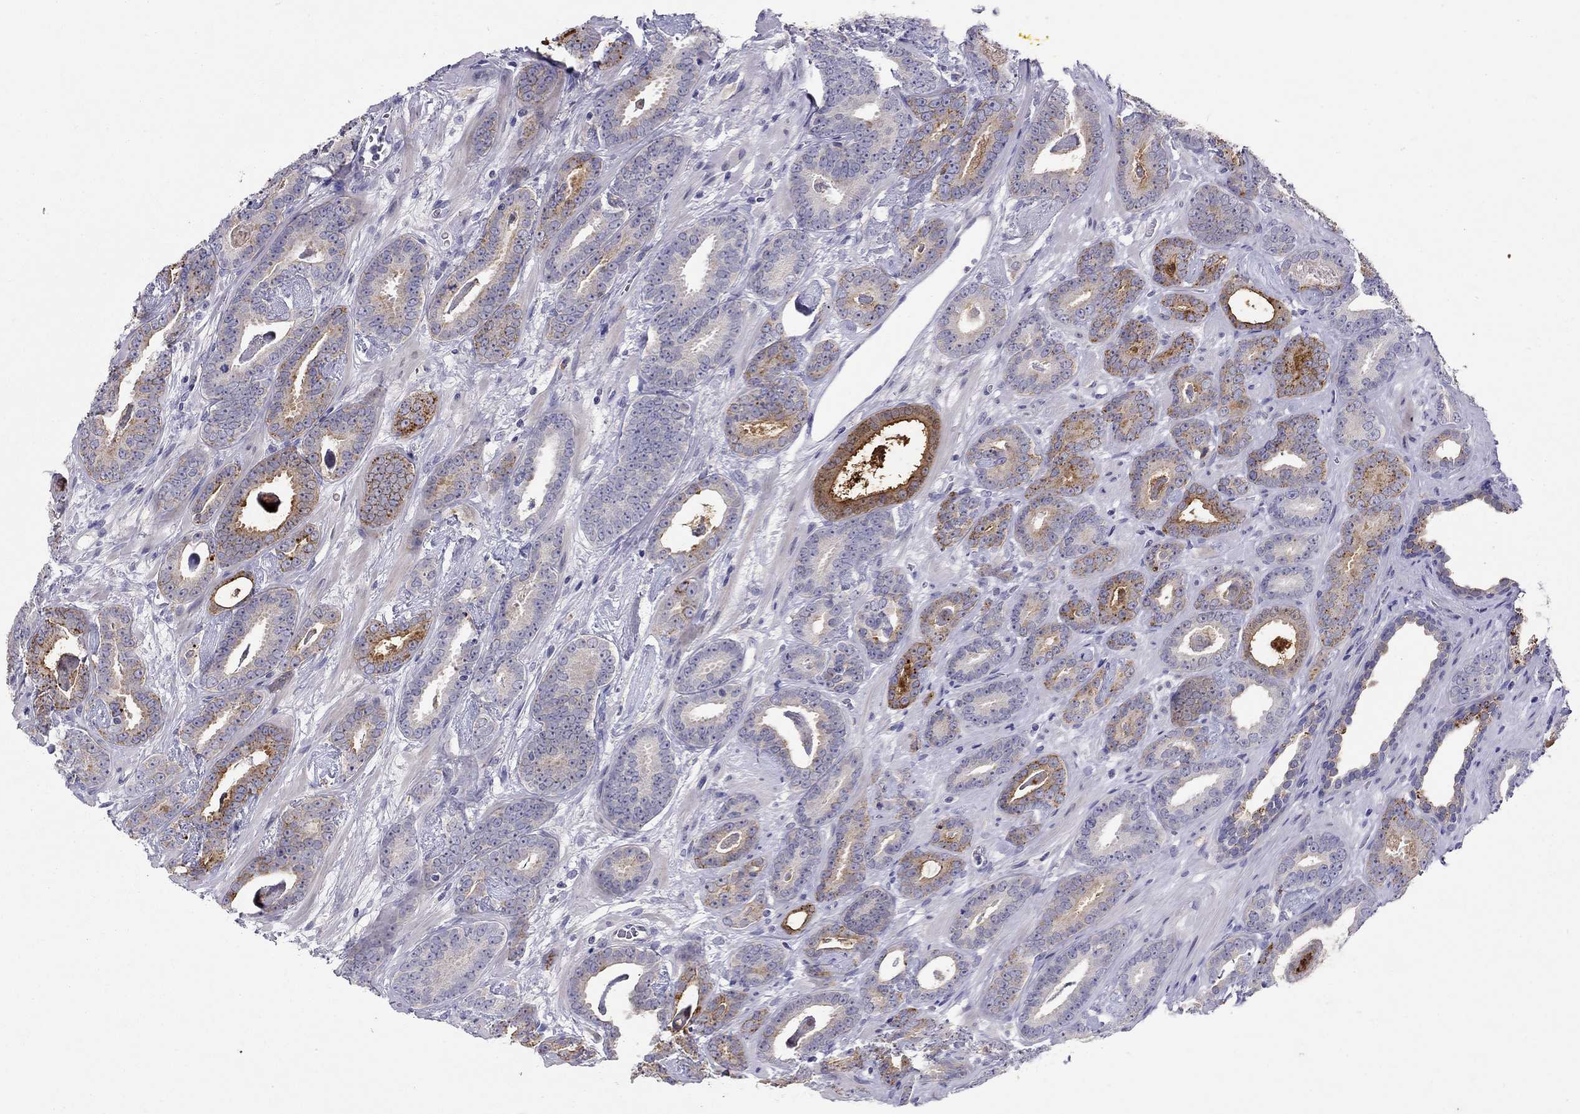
{"staining": {"intensity": "moderate", "quantity": "<25%", "location": "cytoplasmic/membranous"}, "tissue": "prostate cancer", "cell_type": "Tumor cells", "image_type": "cancer", "snomed": [{"axis": "morphology", "description": "Adenocarcinoma, Medium grade"}, {"axis": "topography", "description": "Prostate and seminal vesicle, NOS"}, {"axis": "topography", "description": "Prostate"}], "caption": "Immunohistochemical staining of adenocarcinoma (medium-grade) (prostate) demonstrates moderate cytoplasmic/membranous protein positivity in approximately <25% of tumor cells.", "gene": "CPNE4", "patient": {"sex": "male", "age": 54}}